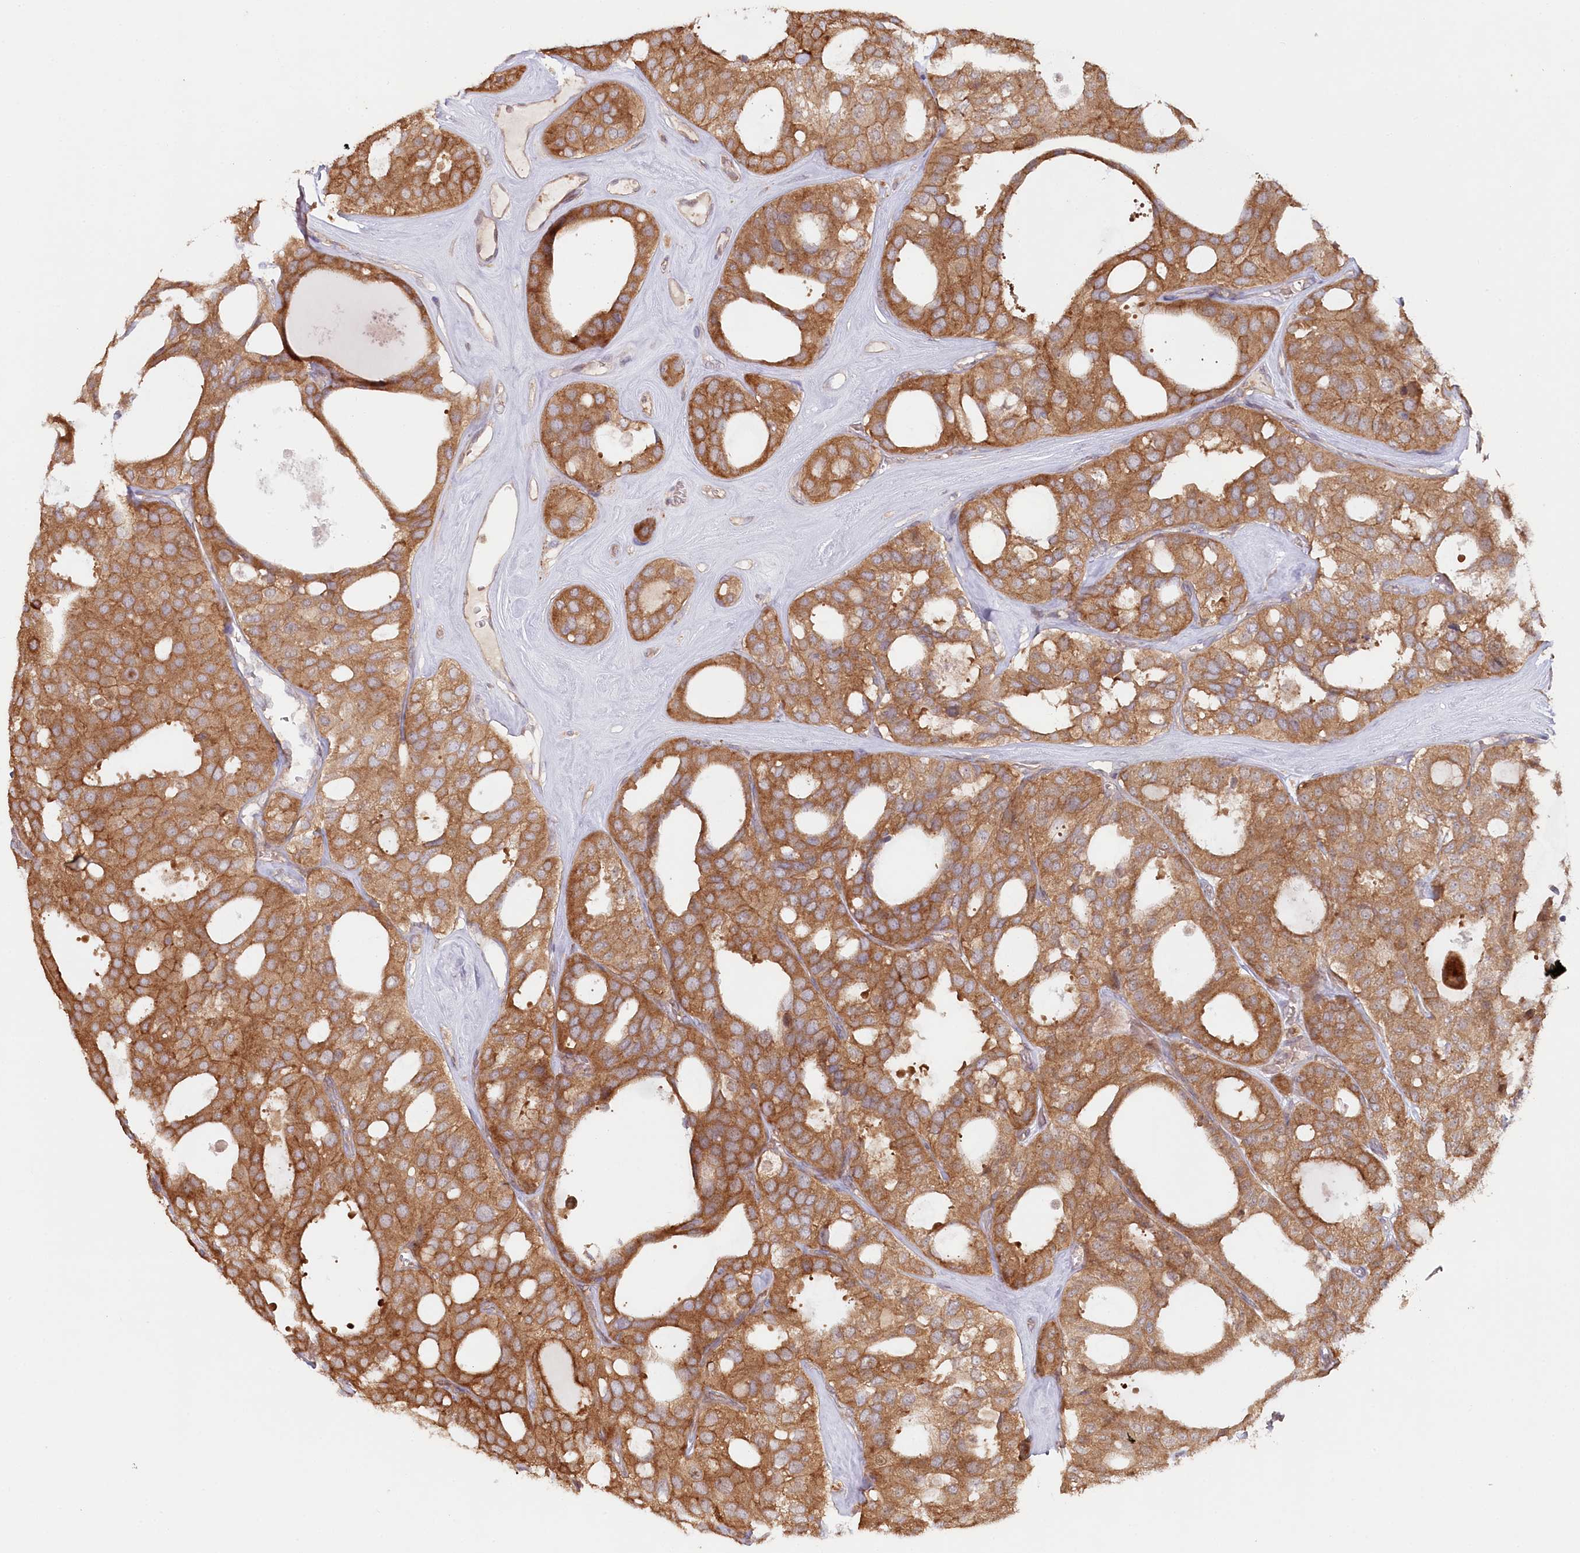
{"staining": {"intensity": "moderate", "quantity": ">75%", "location": "cytoplasmic/membranous"}, "tissue": "thyroid cancer", "cell_type": "Tumor cells", "image_type": "cancer", "snomed": [{"axis": "morphology", "description": "Follicular adenoma carcinoma, NOS"}, {"axis": "topography", "description": "Thyroid gland"}], "caption": "Immunohistochemical staining of follicular adenoma carcinoma (thyroid) exhibits moderate cytoplasmic/membranous protein staining in about >75% of tumor cells. (DAB = brown stain, brightfield microscopy at high magnification).", "gene": "HAL", "patient": {"sex": "male", "age": 75}}